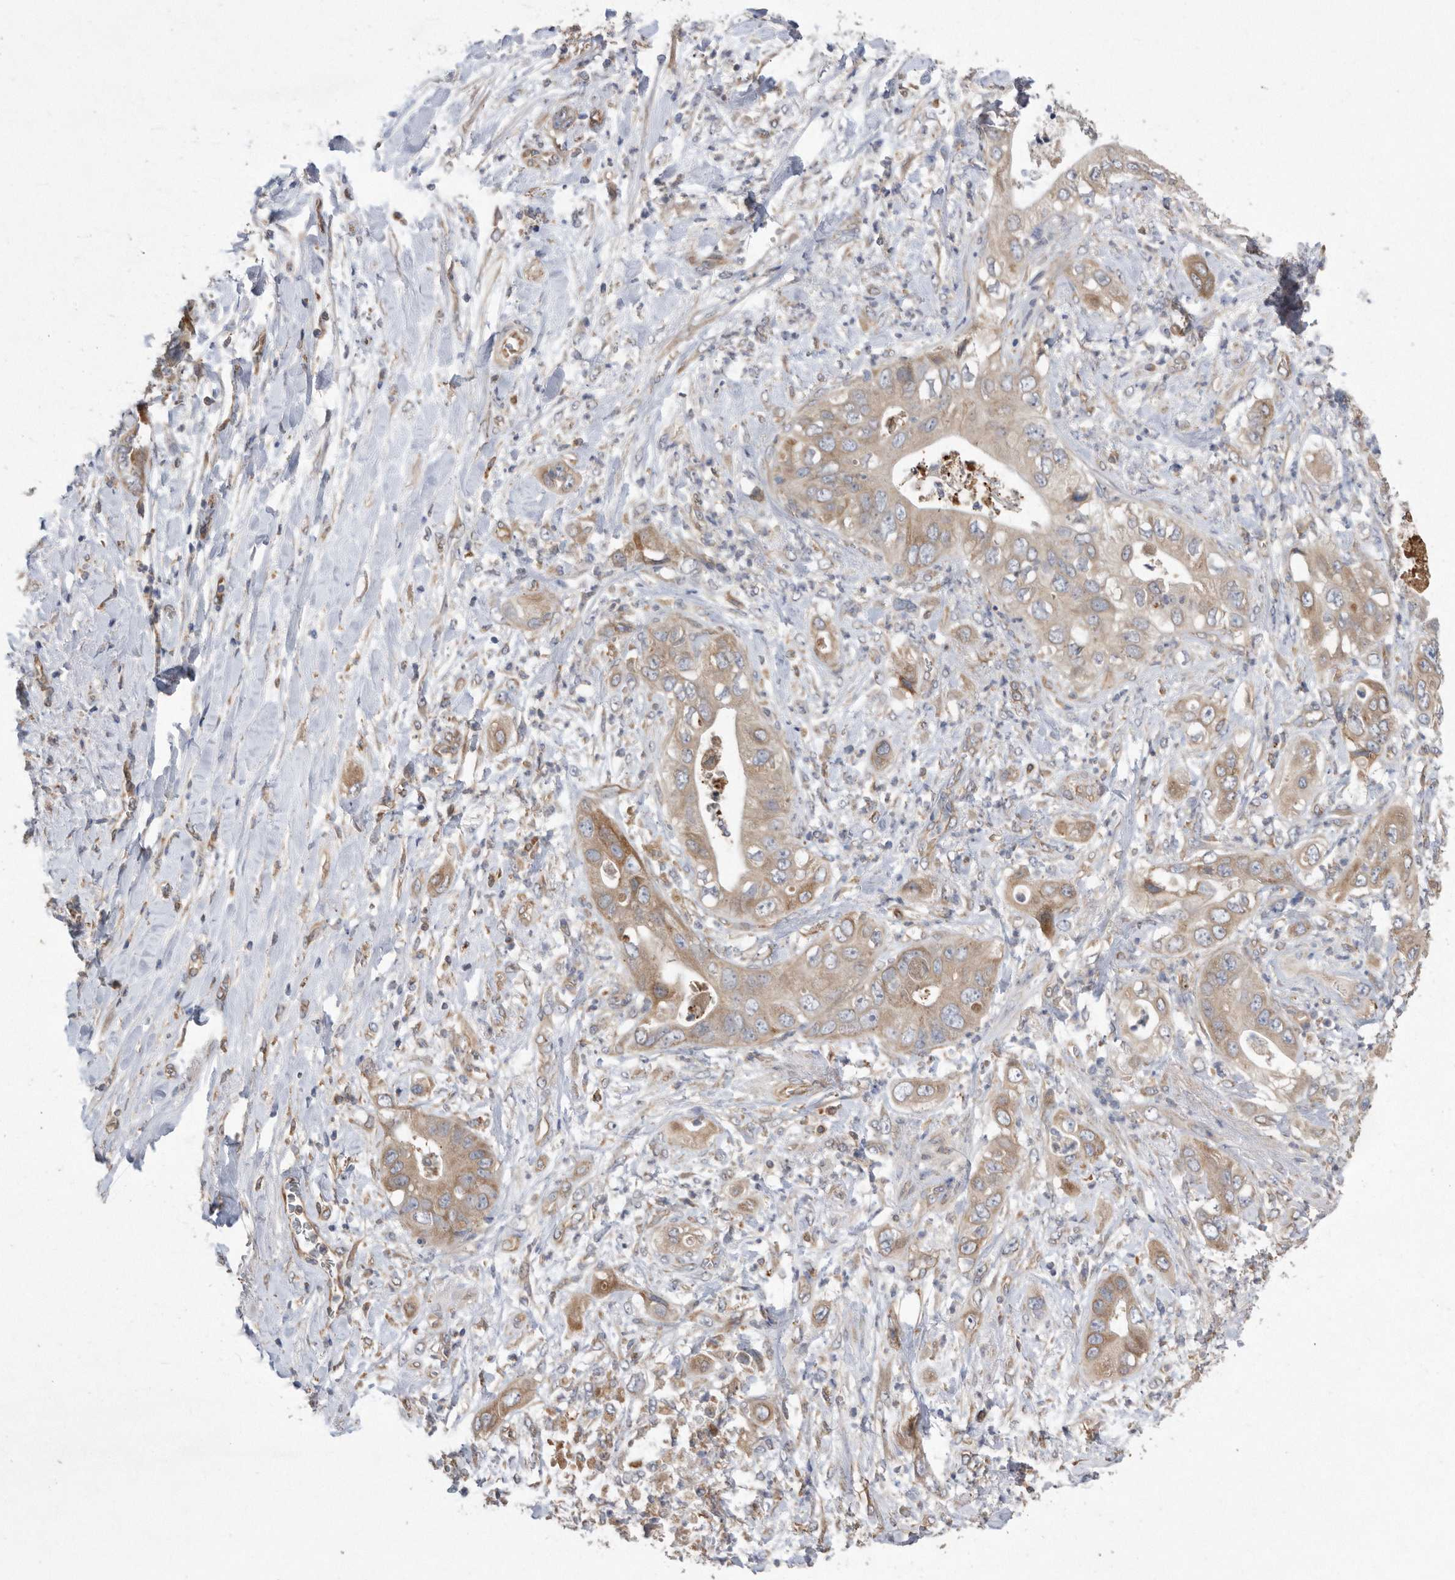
{"staining": {"intensity": "weak", "quantity": "25%-75%", "location": "cytoplasmic/membranous"}, "tissue": "pancreatic cancer", "cell_type": "Tumor cells", "image_type": "cancer", "snomed": [{"axis": "morphology", "description": "Adenocarcinoma, NOS"}, {"axis": "topography", "description": "Pancreas"}], "caption": "Adenocarcinoma (pancreatic) stained with a protein marker displays weak staining in tumor cells.", "gene": "PON2", "patient": {"sex": "female", "age": 78}}